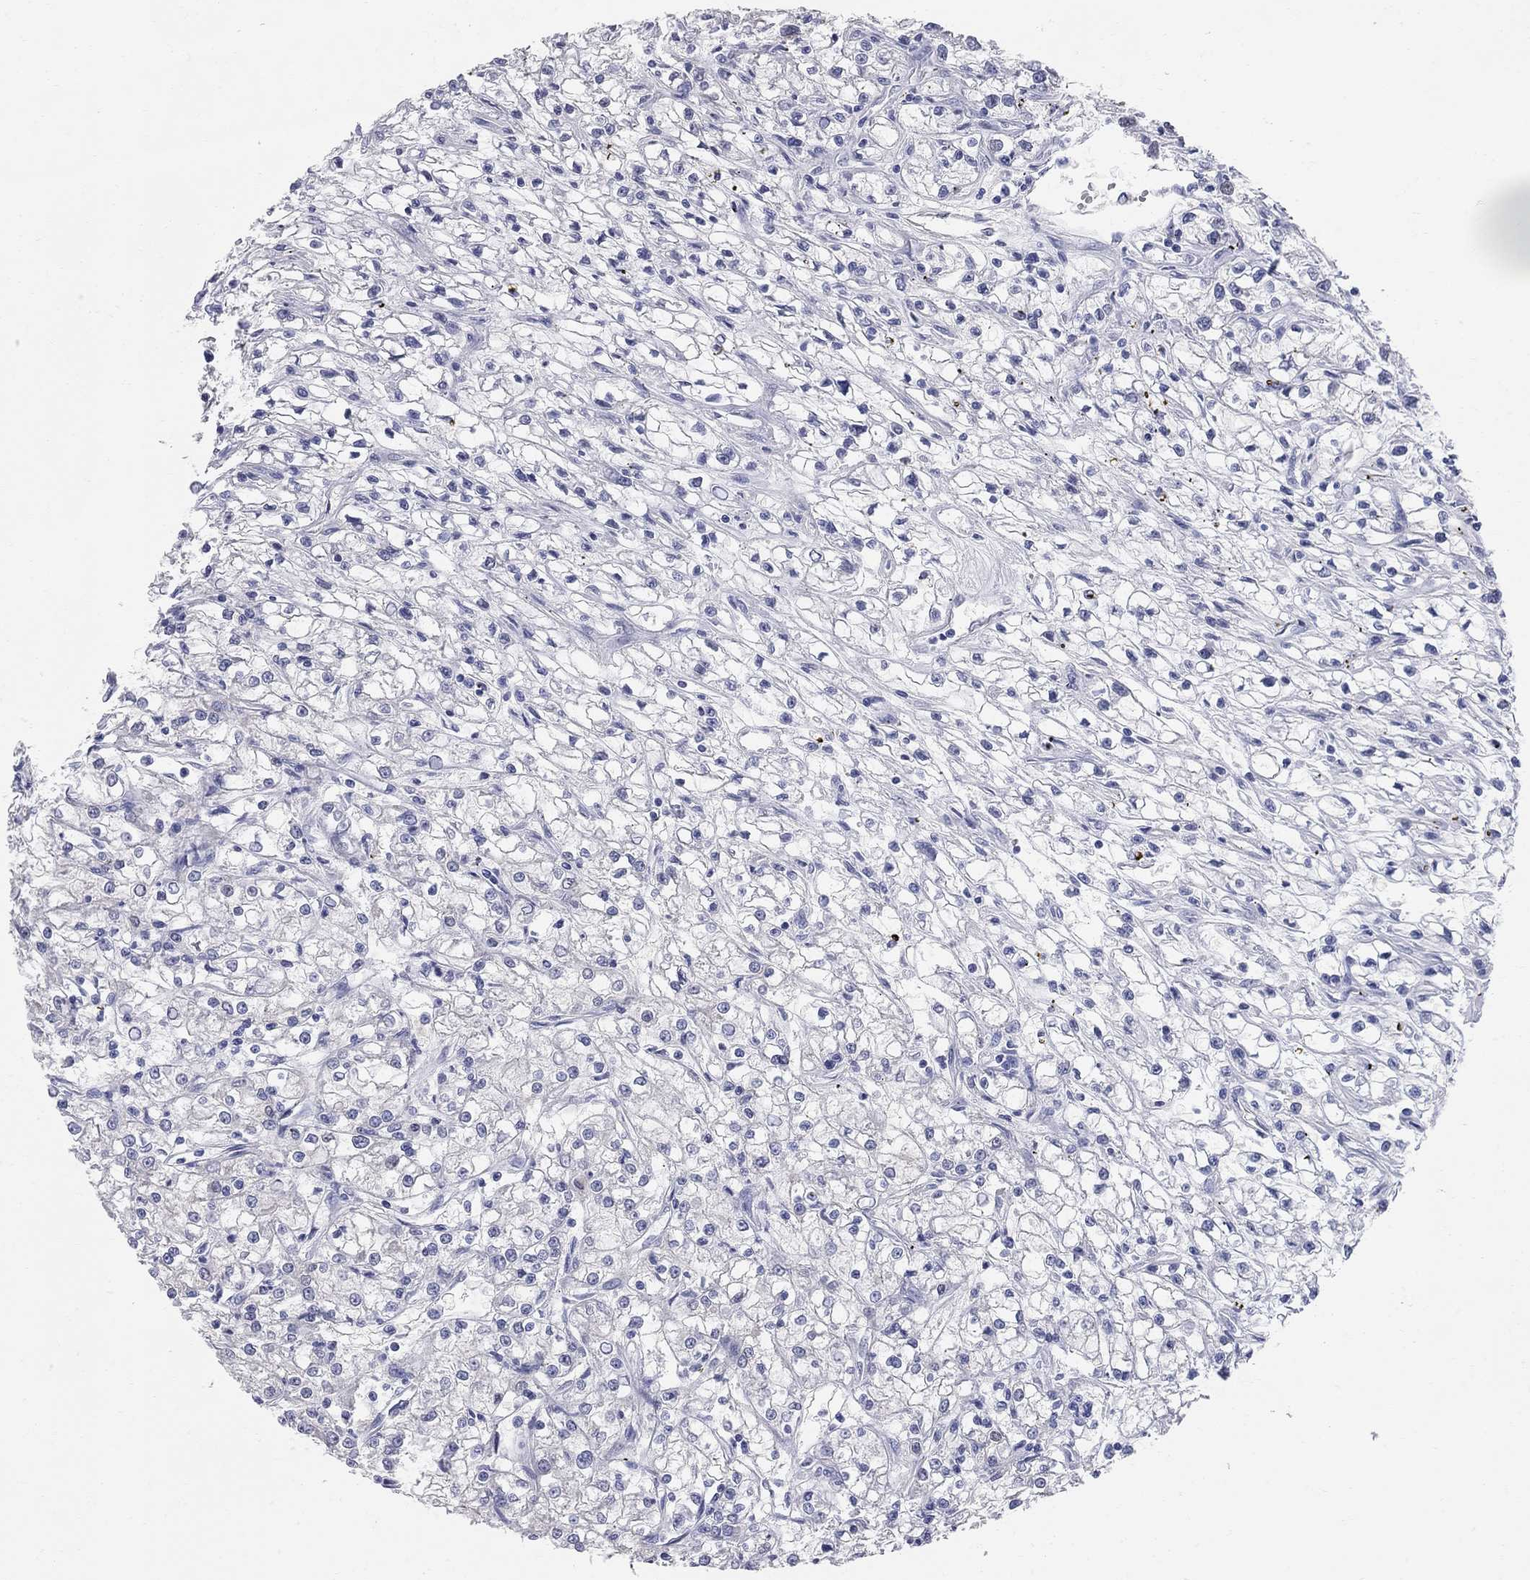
{"staining": {"intensity": "negative", "quantity": "none", "location": "none"}, "tissue": "renal cancer", "cell_type": "Tumor cells", "image_type": "cancer", "snomed": [{"axis": "morphology", "description": "Adenocarcinoma, NOS"}, {"axis": "topography", "description": "Kidney"}], "caption": "This is an immunohistochemistry micrograph of human renal cancer. There is no expression in tumor cells.", "gene": "AOX1", "patient": {"sex": "female", "age": 59}}